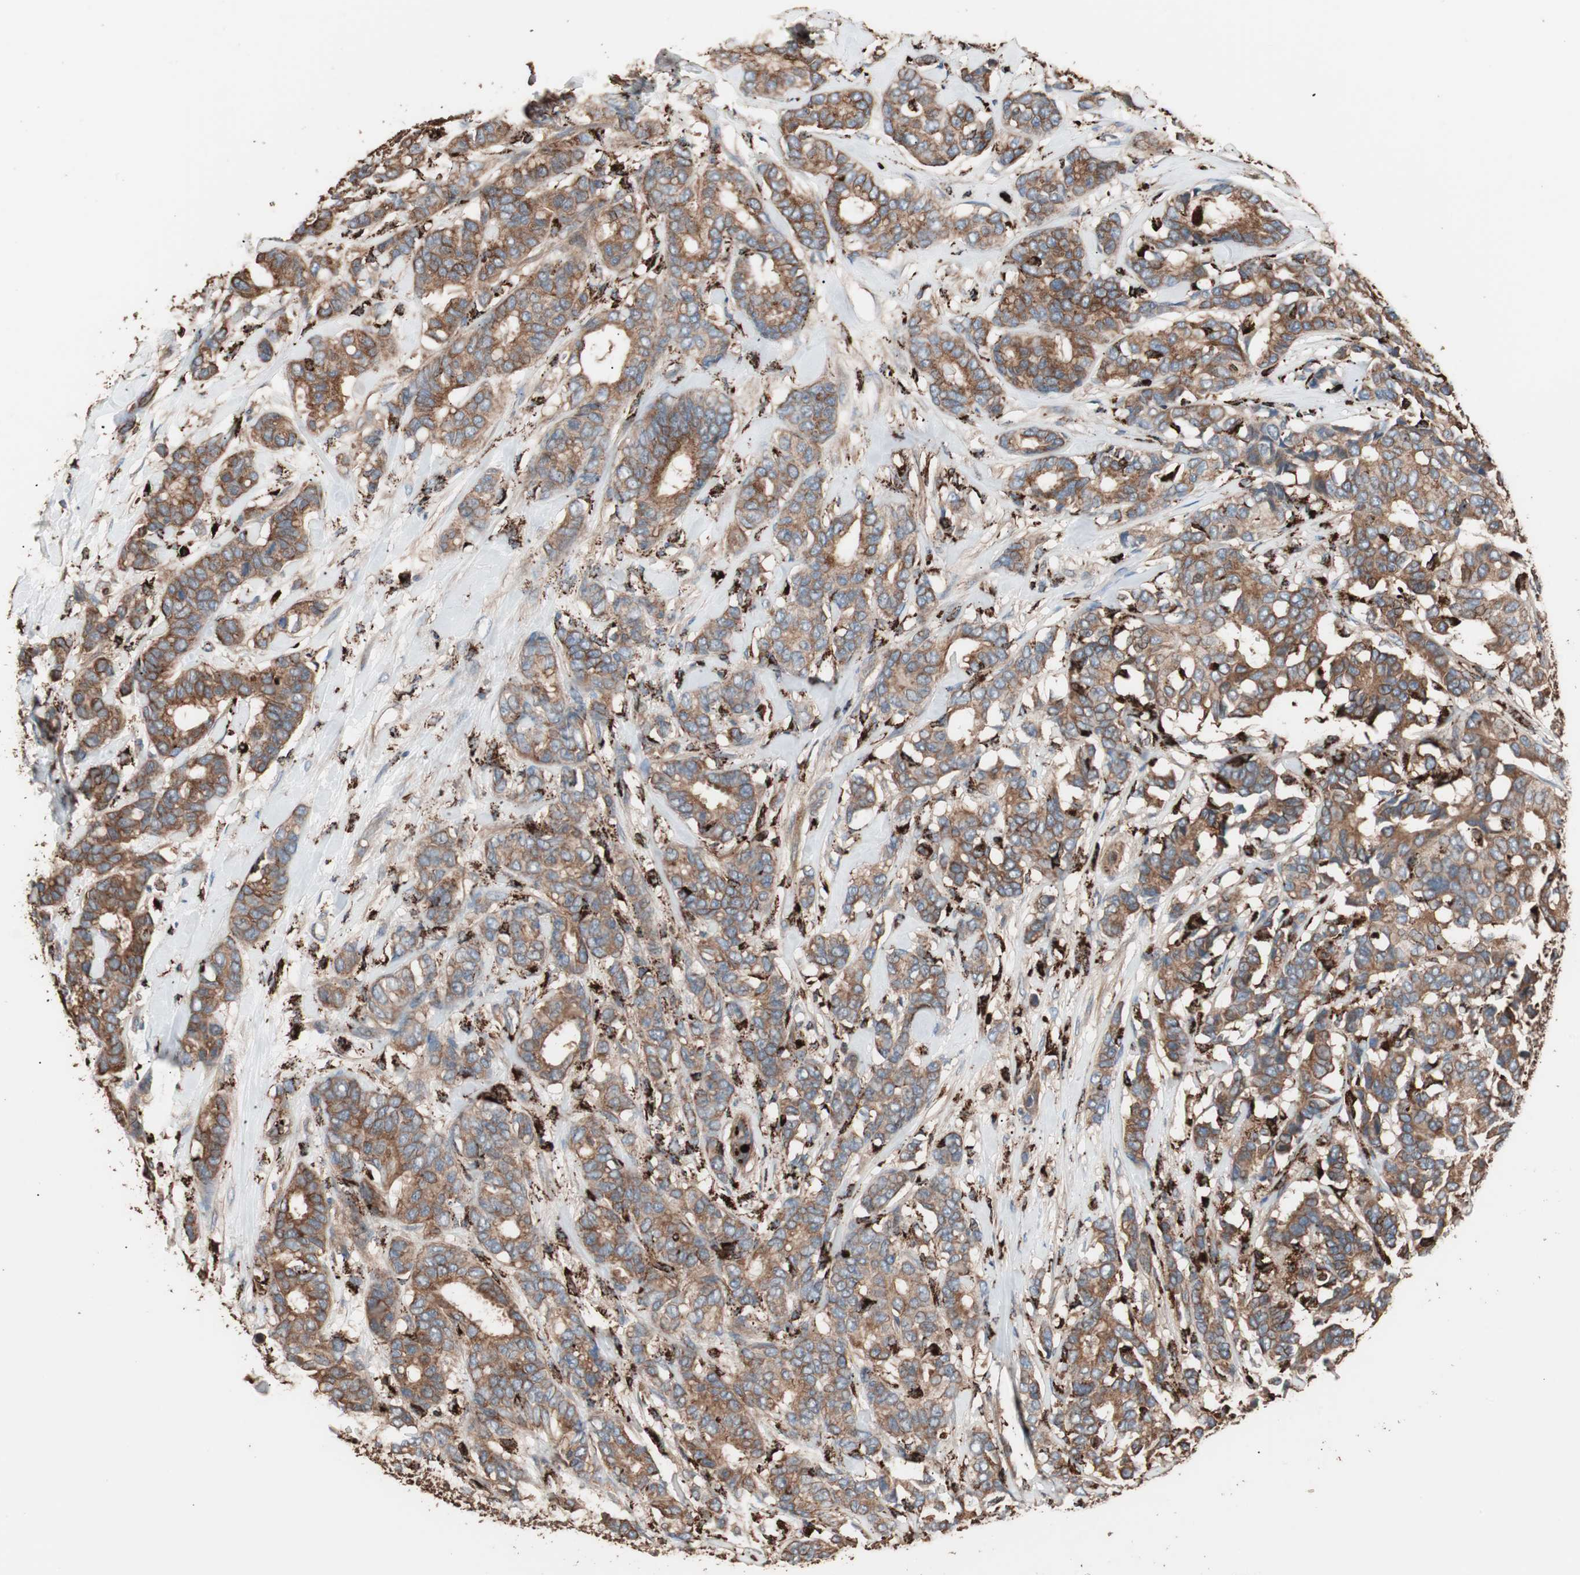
{"staining": {"intensity": "moderate", "quantity": ">75%", "location": "cytoplasmic/membranous"}, "tissue": "breast cancer", "cell_type": "Tumor cells", "image_type": "cancer", "snomed": [{"axis": "morphology", "description": "Duct carcinoma"}, {"axis": "topography", "description": "Breast"}], "caption": "Immunohistochemistry (IHC) of breast invasive ductal carcinoma exhibits medium levels of moderate cytoplasmic/membranous expression in approximately >75% of tumor cells.", "gene": "CCT3", "patient": {"sex": "female", "age": 87}}